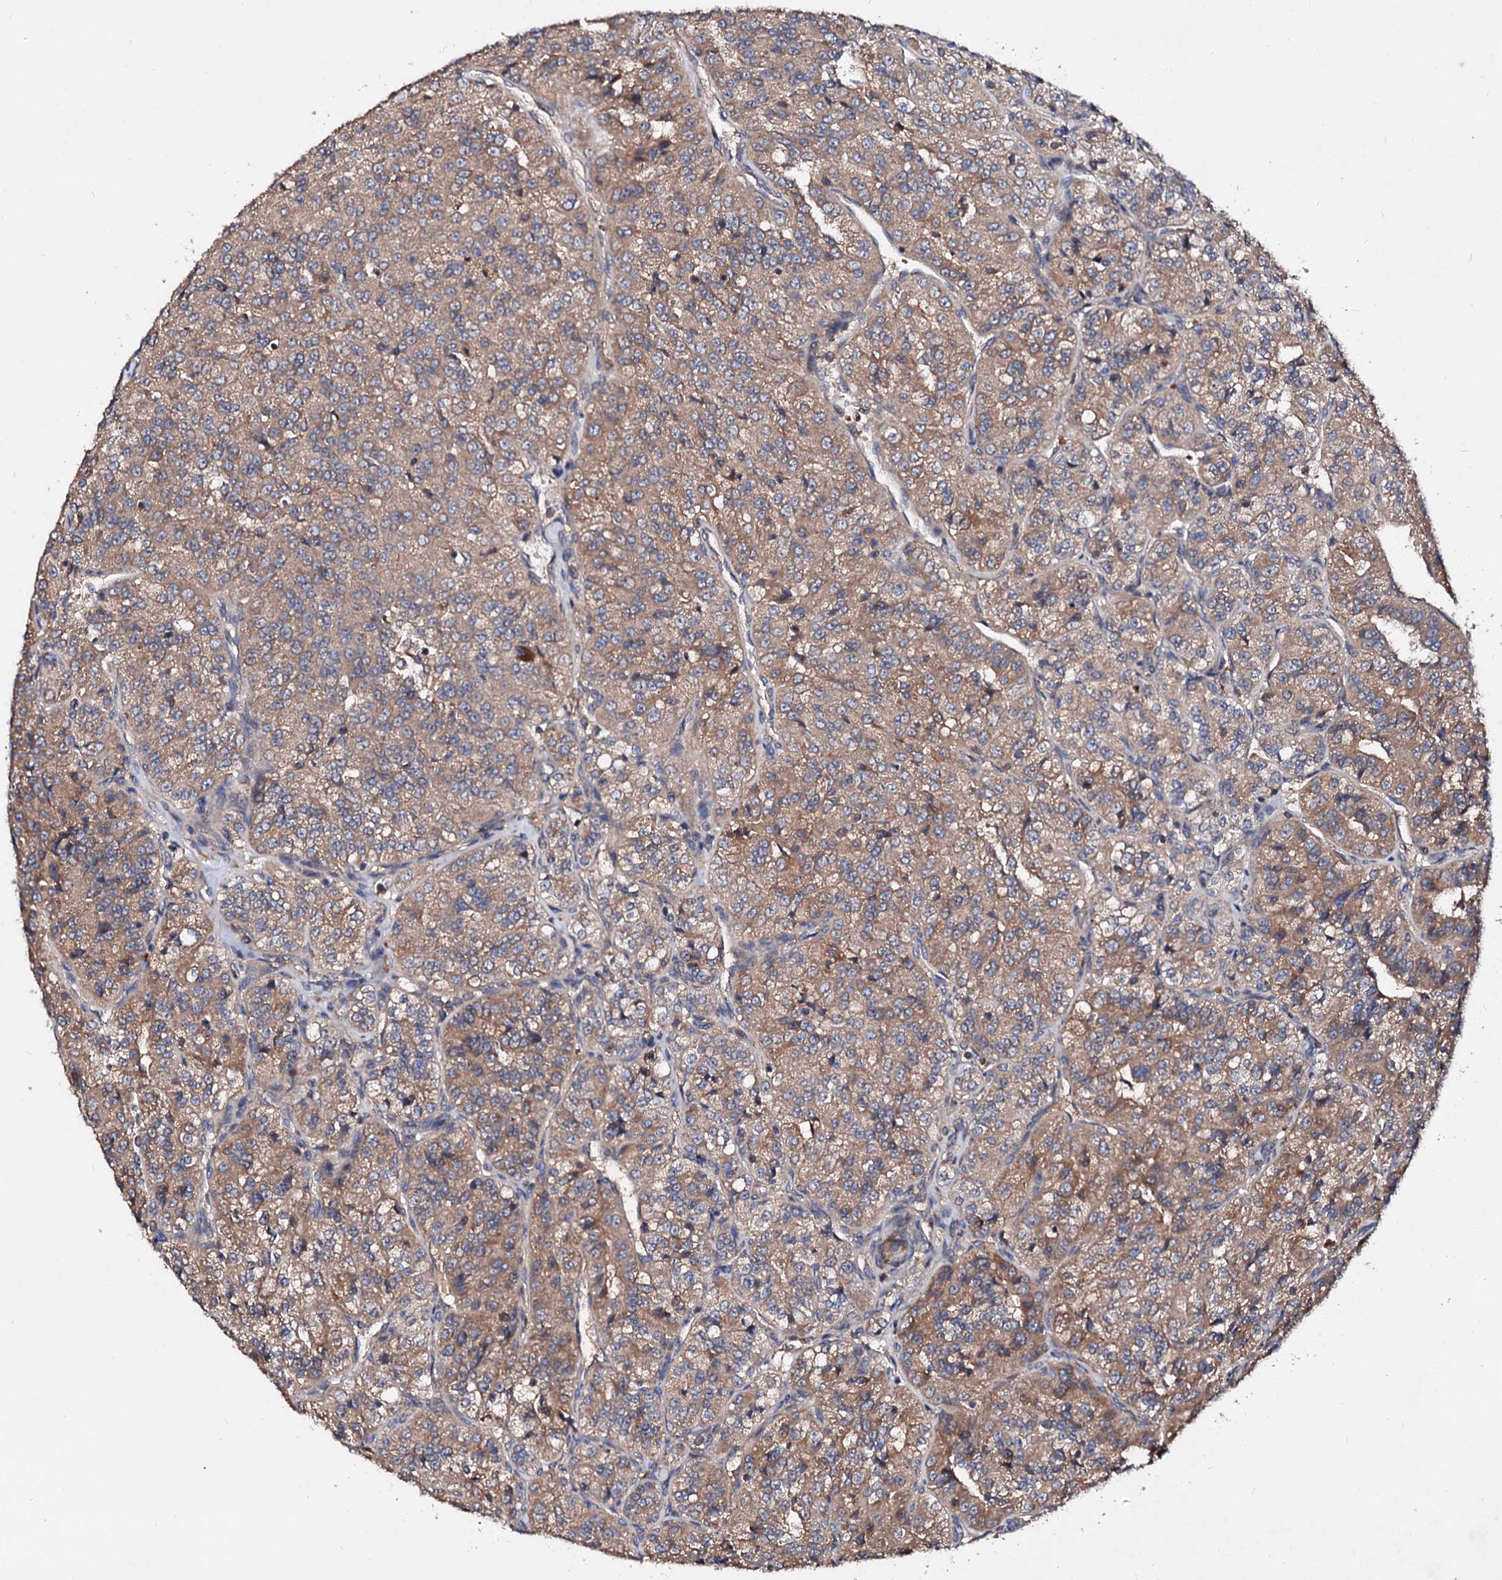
{"staining": {"intensity": "moderate", "quantity": ">75%", "location": "cytoplasmic/membranous"}, "tissue": "renal cancer", "cell_type": "Tumor cells", "image_type": "cancer", "snomed": [{"axis": "morphology", "description": "Adenocarcinoma, NOS"}, {"axis": "topography", "description": "Kidney"}], "caption": "Immunohistochemical staining of human renal cancer (adenocarcinoma) shows moderate cytoplasmic/membranous protein expression in about >75% of tumor cells.", "gene": "EXTL1", "patient": {"sex": "female", "age": 63}}